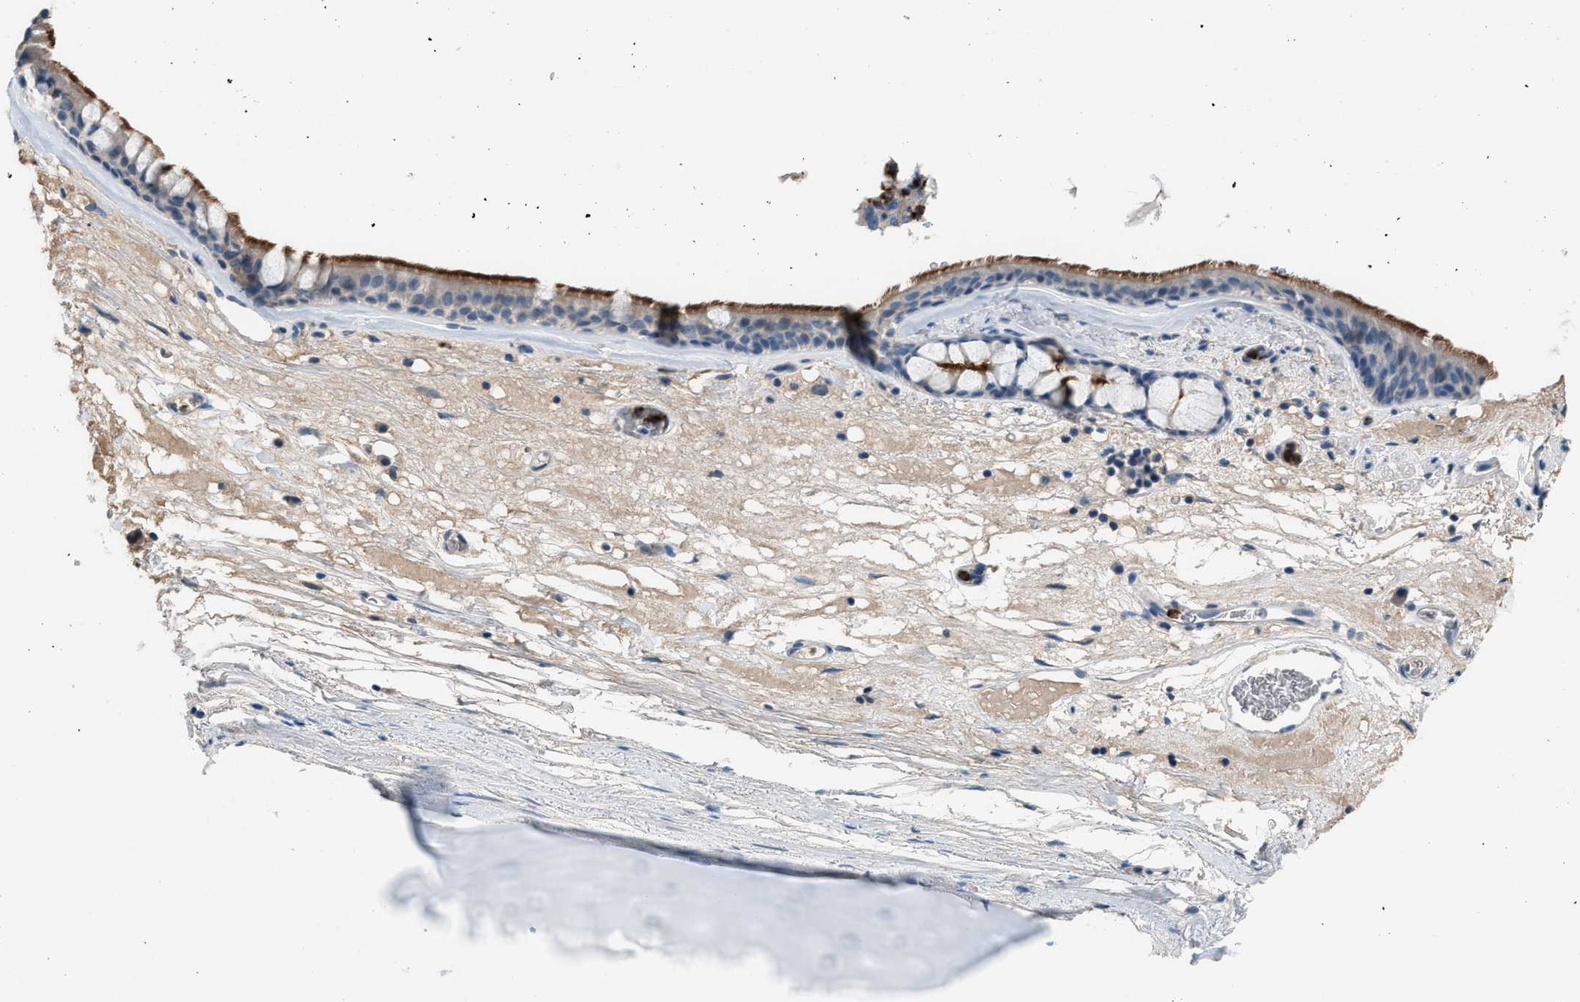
{"staining": {"intensity": "moderate", "quantity": ">75%", "location": "cytoplasmic/membranous"}, "tissue": "bronchus", "cell_type": "Respiratory epithelial cells", "image_type": "normal", "snomed": [{"axis": "morphology", "description": "Normal tissue, NOS"}, {"axis": "topography", "description": "Cartilage tissue"}], "caption": "Human bronchus stained for a protein (brown) exhibits moderate cytoplasmic/membranous positive expression in approximately >75% of respiratory epithelial cells.", "gene": "CFAP77", "patient": {"sex": "female", "age": 63}}